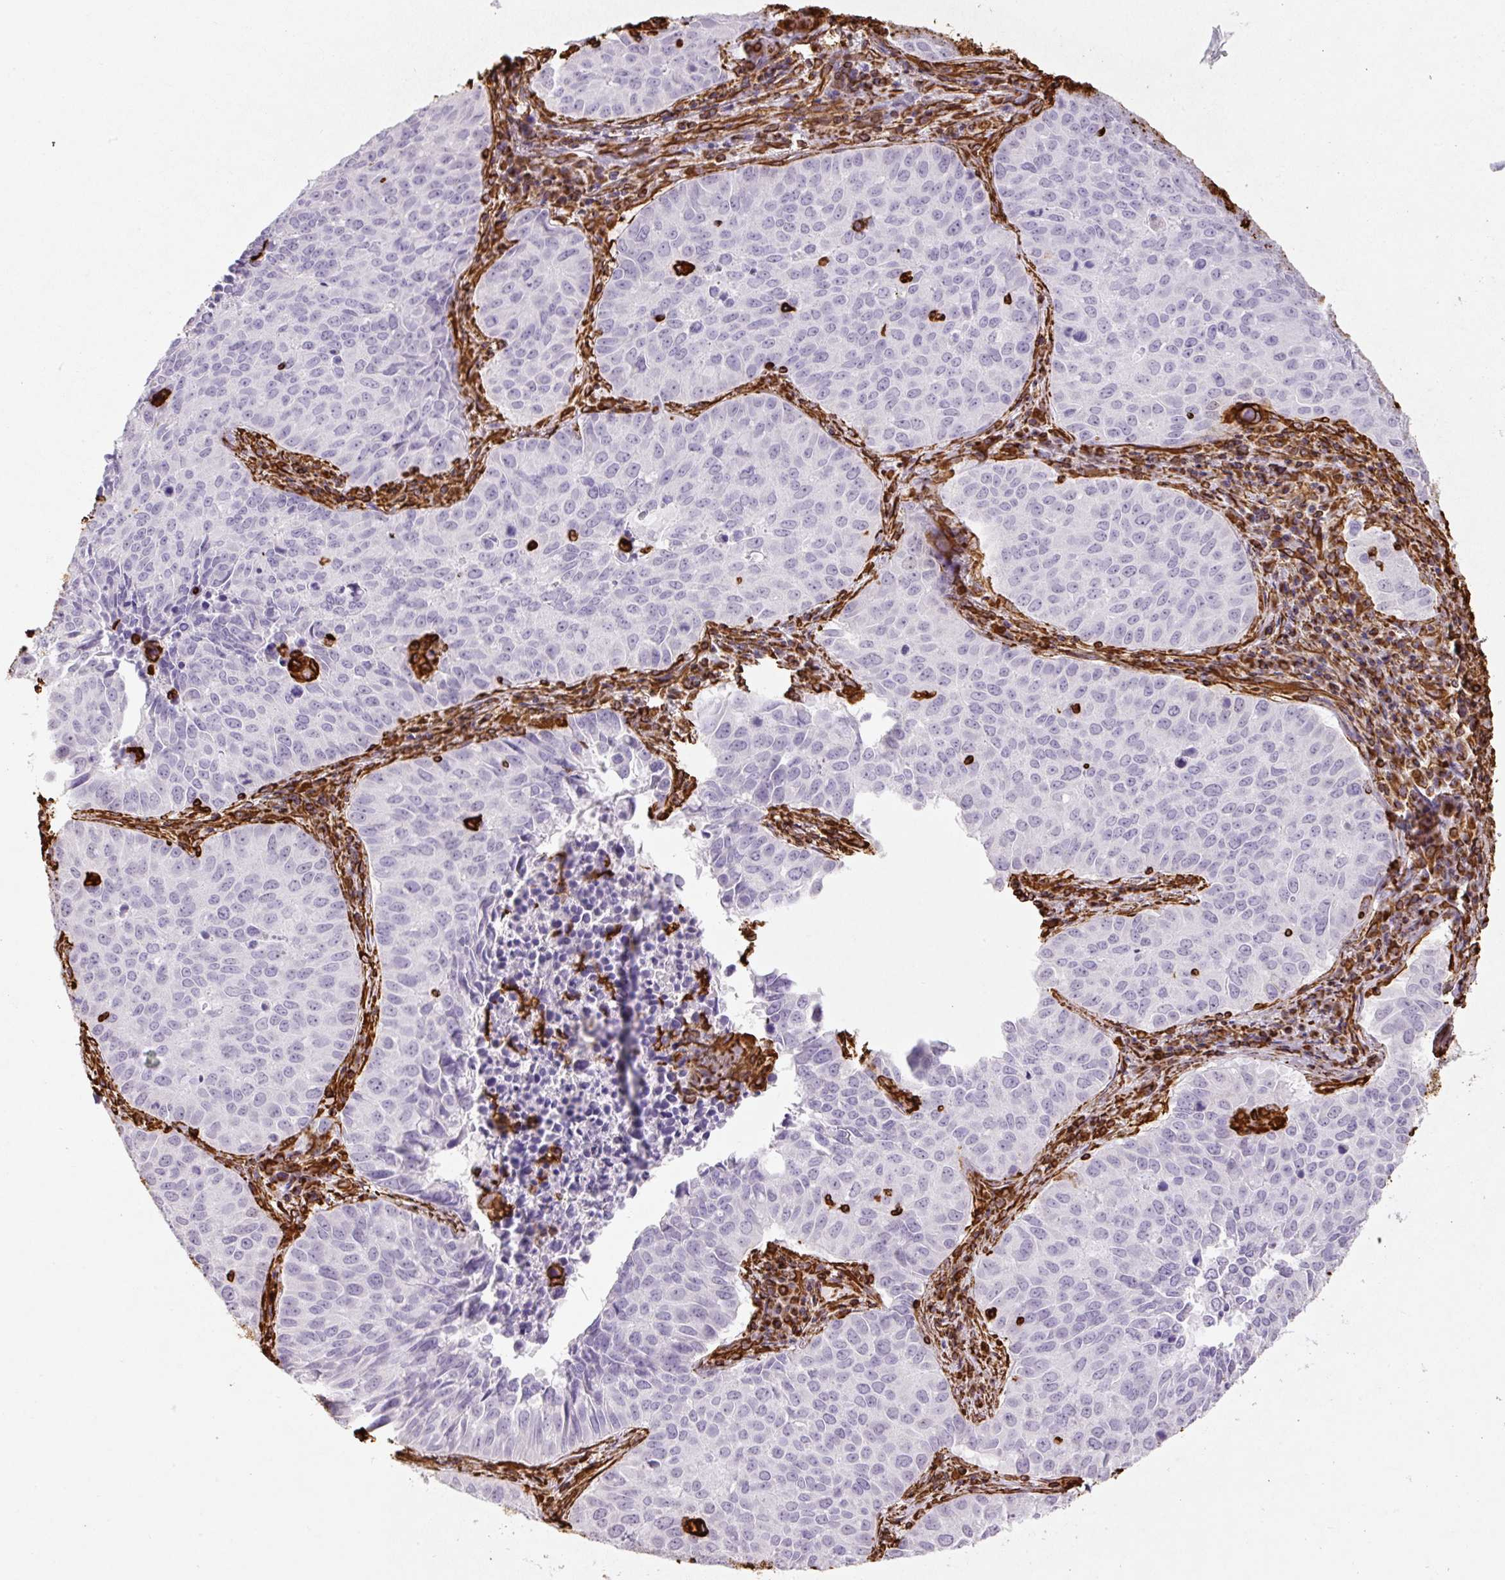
{"staining": {"intensity": "negative", "quantity": "none", "location": "none"}, "tissue": "lung cancer", "cell_type": "Tumor cells", "image_type": "cancer", "snomed": [{"axis": "morphology", "description": "Adenocarcinoma, NOS"}, {"axis": "topography", "description": "Lung"}], "caption": "DAB (3,3'-diaminobenzidine) immunohistochemical staining of lung cancer (adenocarcinoma) exhibits no significant expression in tumor cells.", "gene": "VIM", "patient": {"sex": "female", "age": 50}}